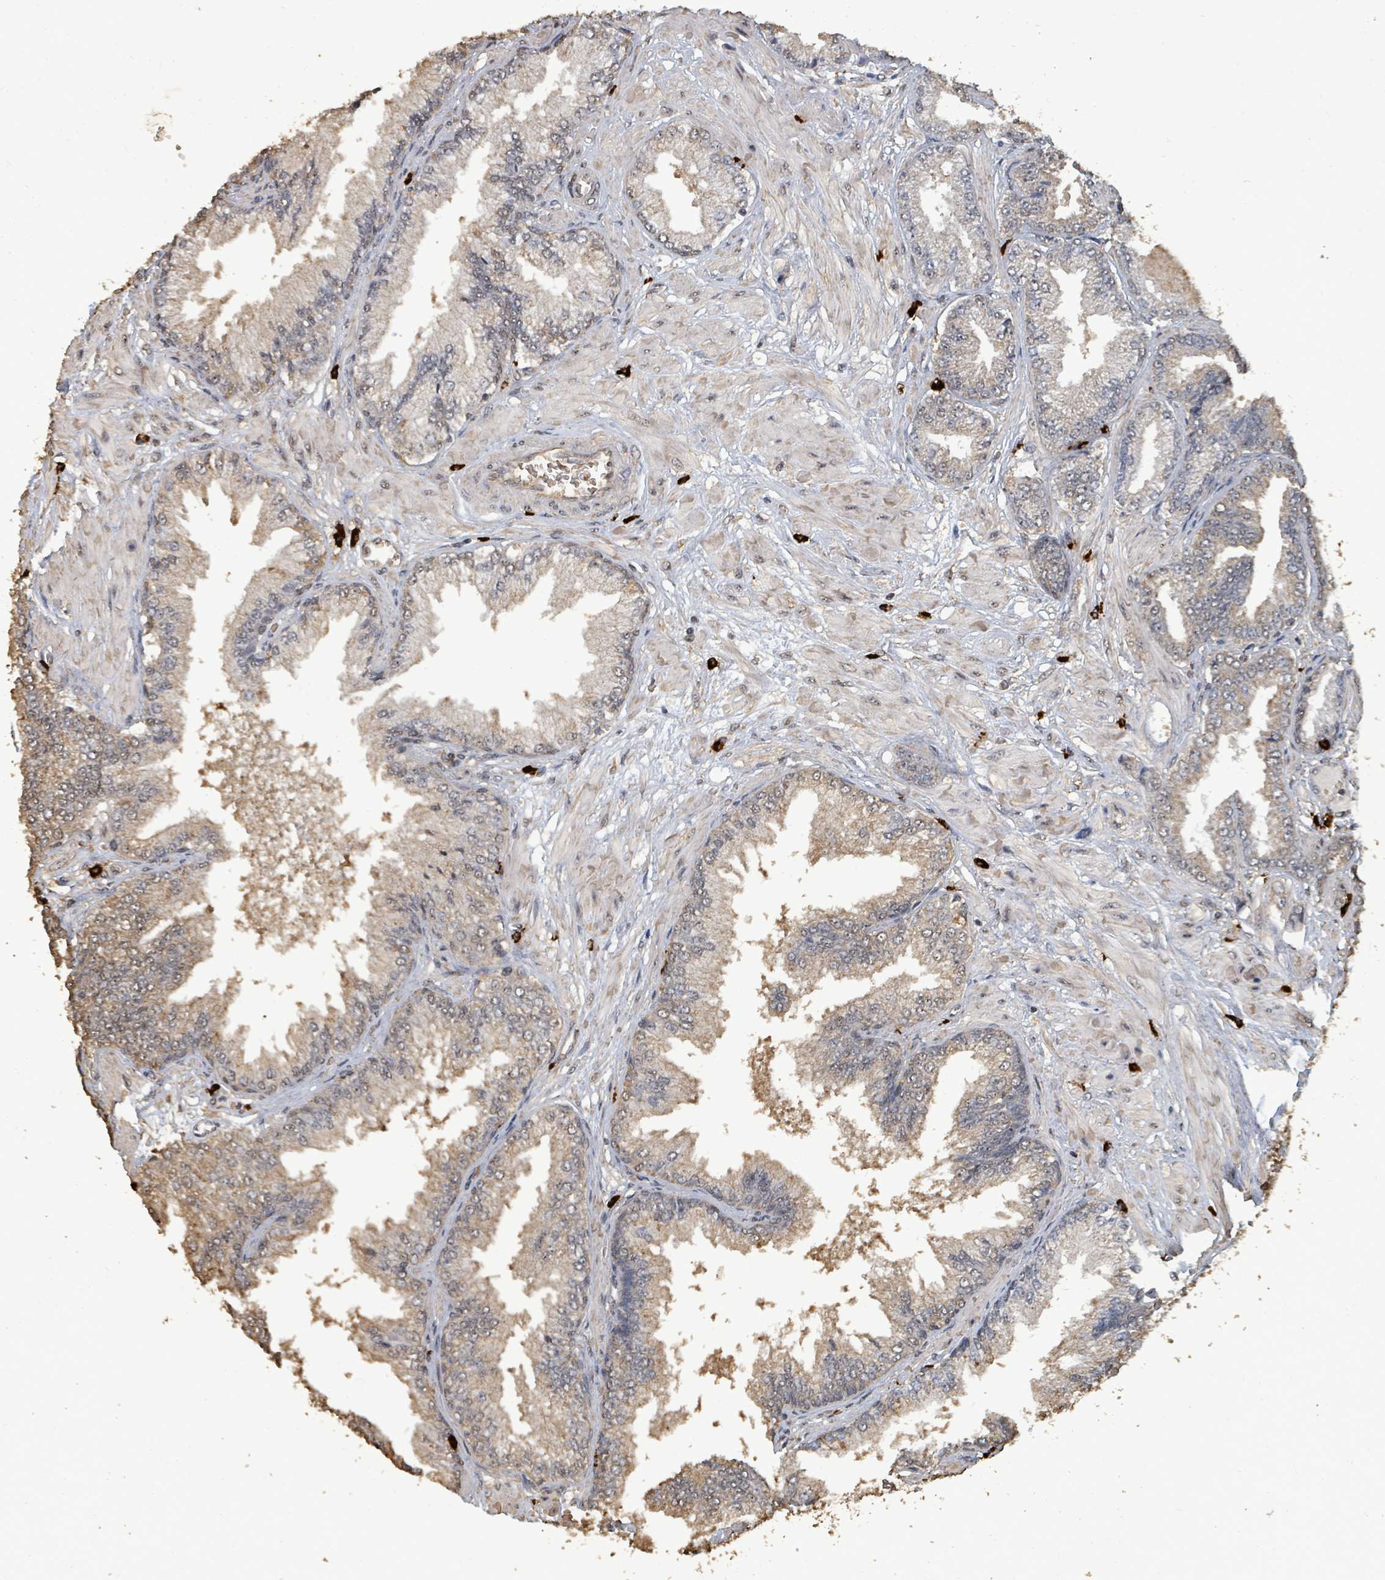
{"staining": {"intensity": "moderate", "quantity": "<25%", "location": "cytoplasmic/membranous"}, "tissue": "prostate cancer", "cell_type": "Tumor cells", "image_type": "cancer", "snomed": [{"axis": "morphology", "description": "Adenocarcinoma, Low grade"}, {"axis": "topography", "description": "Prostate"}], "caption": "Protein expression analysis of prostate cancer (low-grade adenocarcinoma) exhibits moderate cytoplasmic/membranous expression in about <25% of tumor cells.", "gene": "C6orf52", "patient": {"sex": "male", "age": 55}}